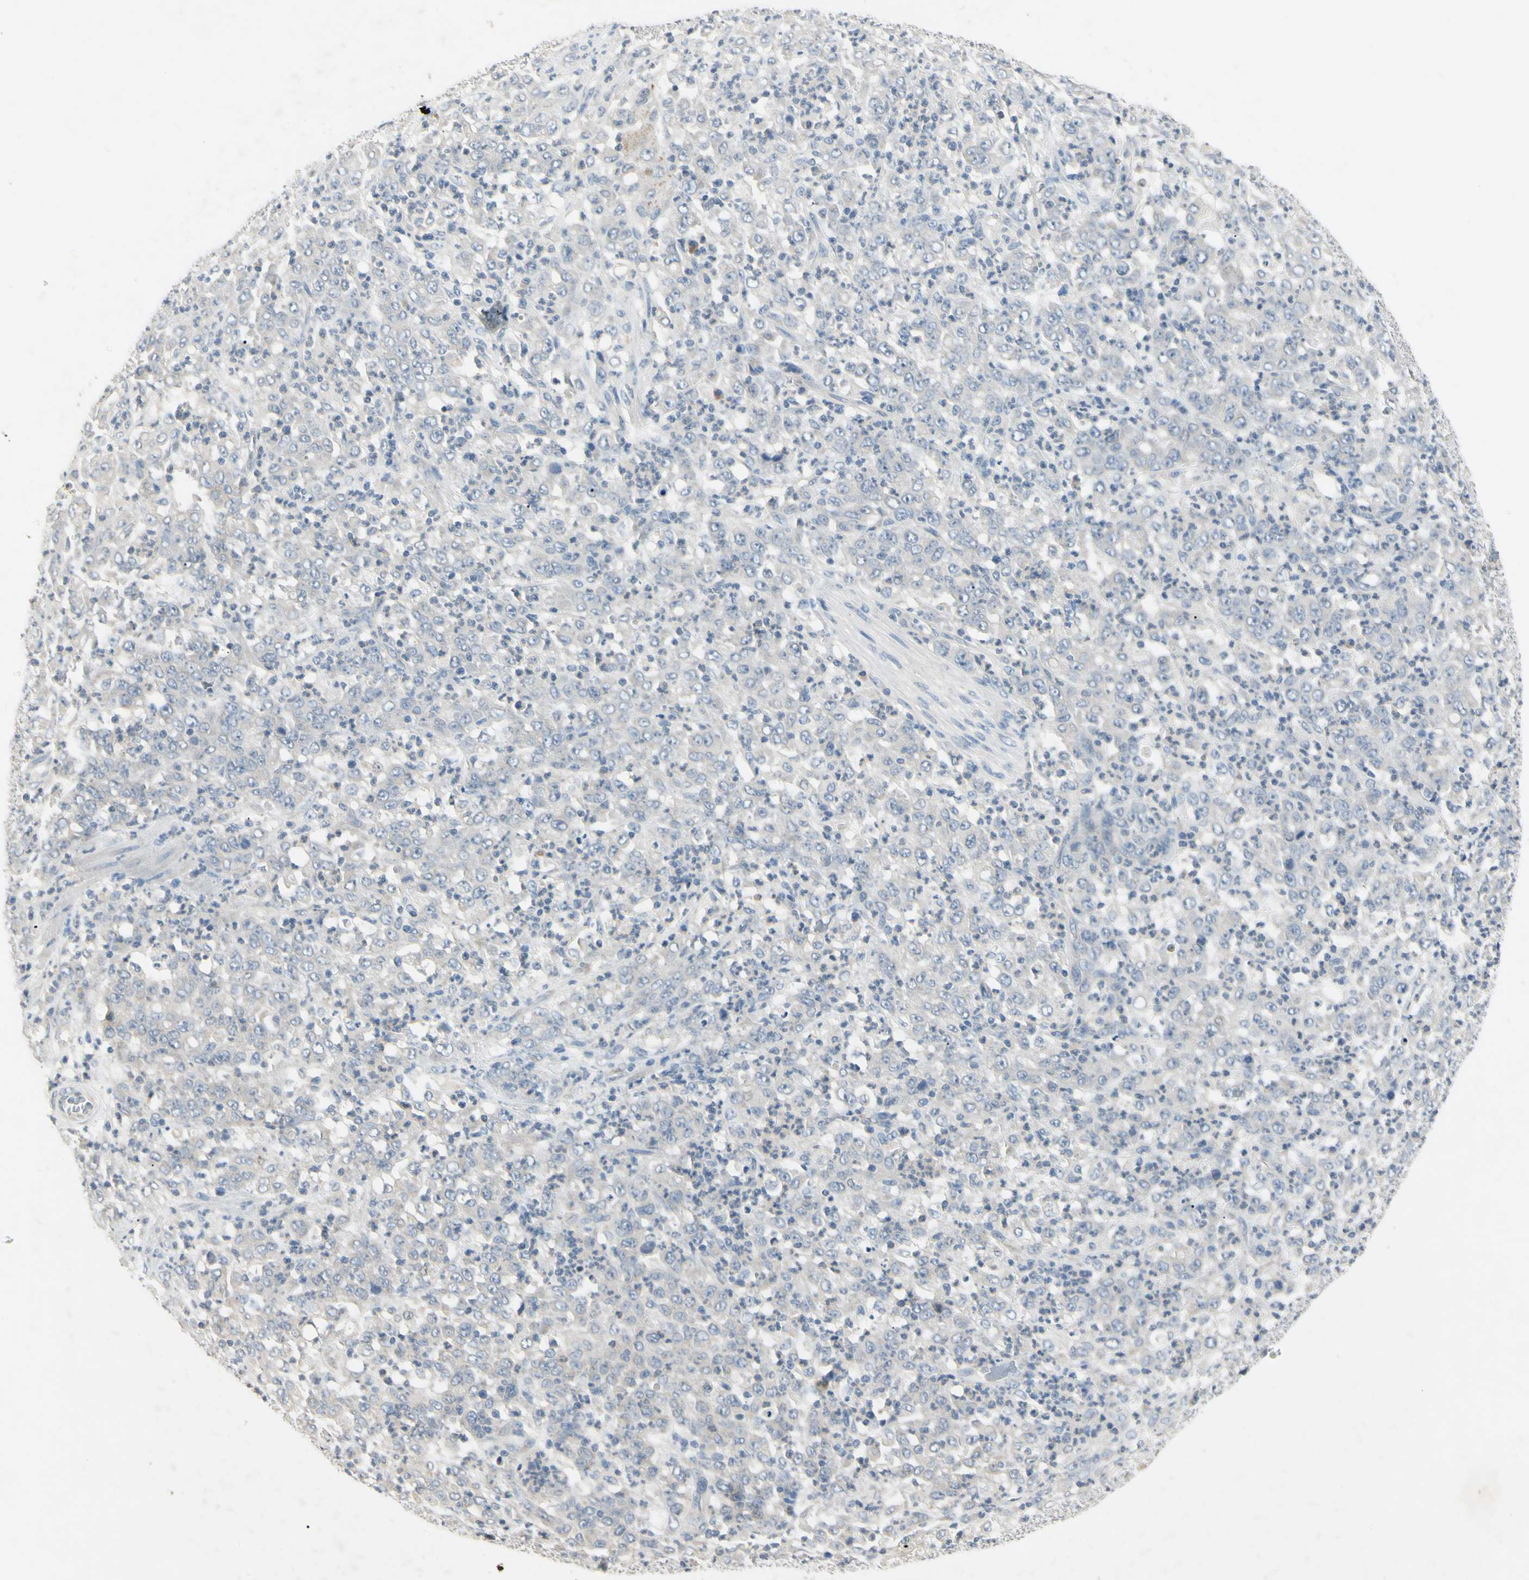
{"staining": {"intensity": "negative", "quantity": "none", "location": "none"}, "tissue": "stomach cancer", "cell_type": "Tumor cells", "image_type": "cancer", "snomed": [{"axis": "morphology", "description": "Adenocarcinoma, NOS"}, {"axis": "topography", "description": "Stomach, lower"}], "caption": "A high-resolution histopathology image shows immunohistochemistry (IHC) staining of adenocarcinoma (stomach), which shows no significant staining in tumor cells.", "gene": "PRSS21", "patient": {"sex": "female", "age": 71}}